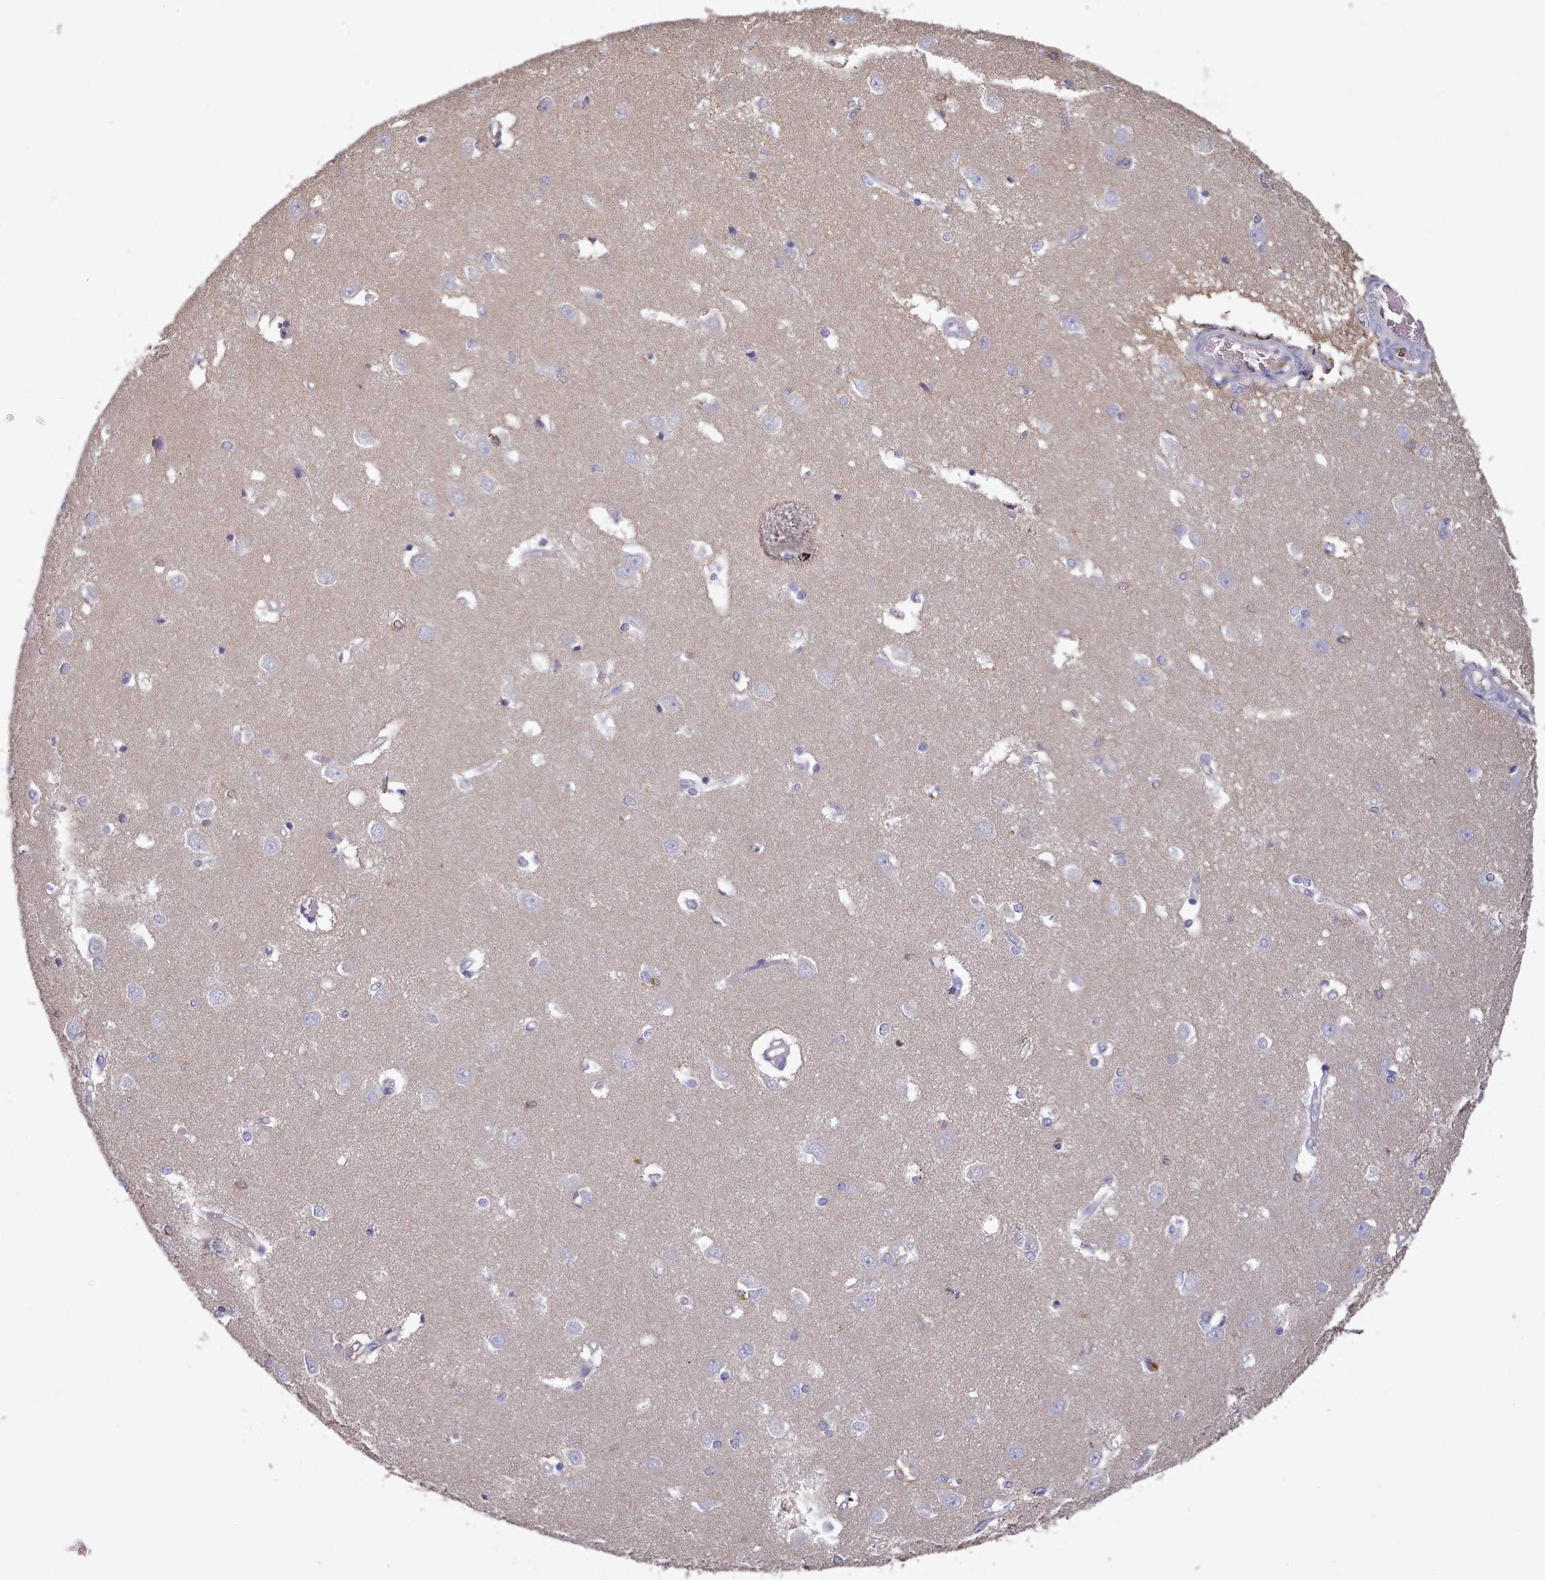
{"staining": {"intensity": "negative", "quantity": "none", "location": "none"}, "tissue": "caudate", "cell_type": "Glial cells", "image_type": "normal", "snomed": [{"axis": "morphology", "description": "Normal tissue, NOS"}, {"axis": "topography", "description": "Lateral ventricle wall"}], "caption": "Immunohistochemistry of normal caudate shows no expression in glial cells.", "gene": "RAC1", "patient": {"sex": "male", "age": 37}}